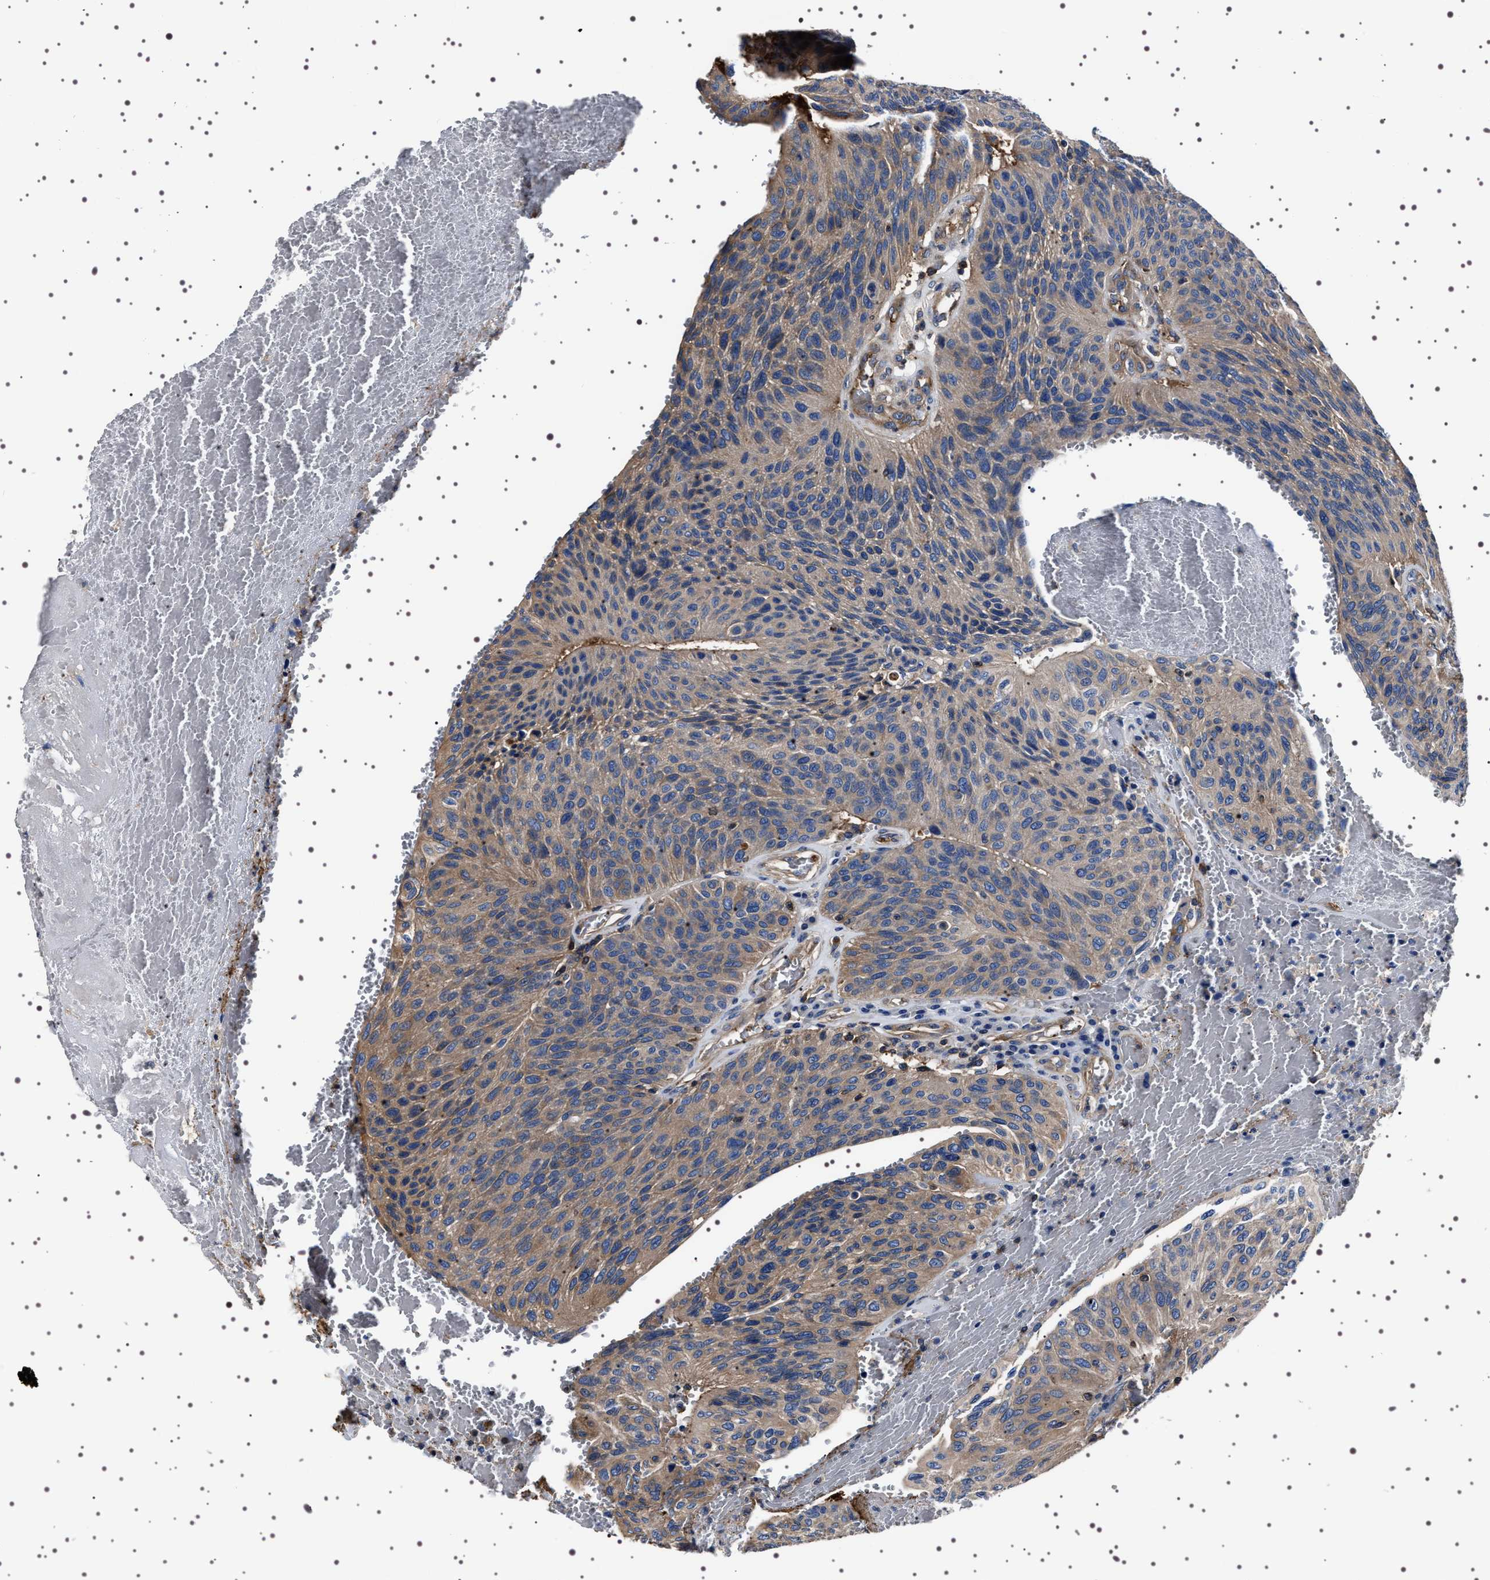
{"staining": {"intensity": "weak", "quantity": ">75%", "location": "cytoplasmic/membranous"}, "tissue": "urothelial cancer", "cell_type": "Tumor cells", "image_type": "cancer", "snomed": [{"axis": "morphology", "description": "Urothelial carcinoma, High grade"}, {"axis": "topography", "description": "Urinary bladder"}], "caption": "A low amount of weak cytoplasmic/membranous staining is appreciated in about >75% of tumor cells in urothelial carcinoma (high-grade) tissue.", "gene": "WDR1", "patient": {"sex": "male", "age": 66}}